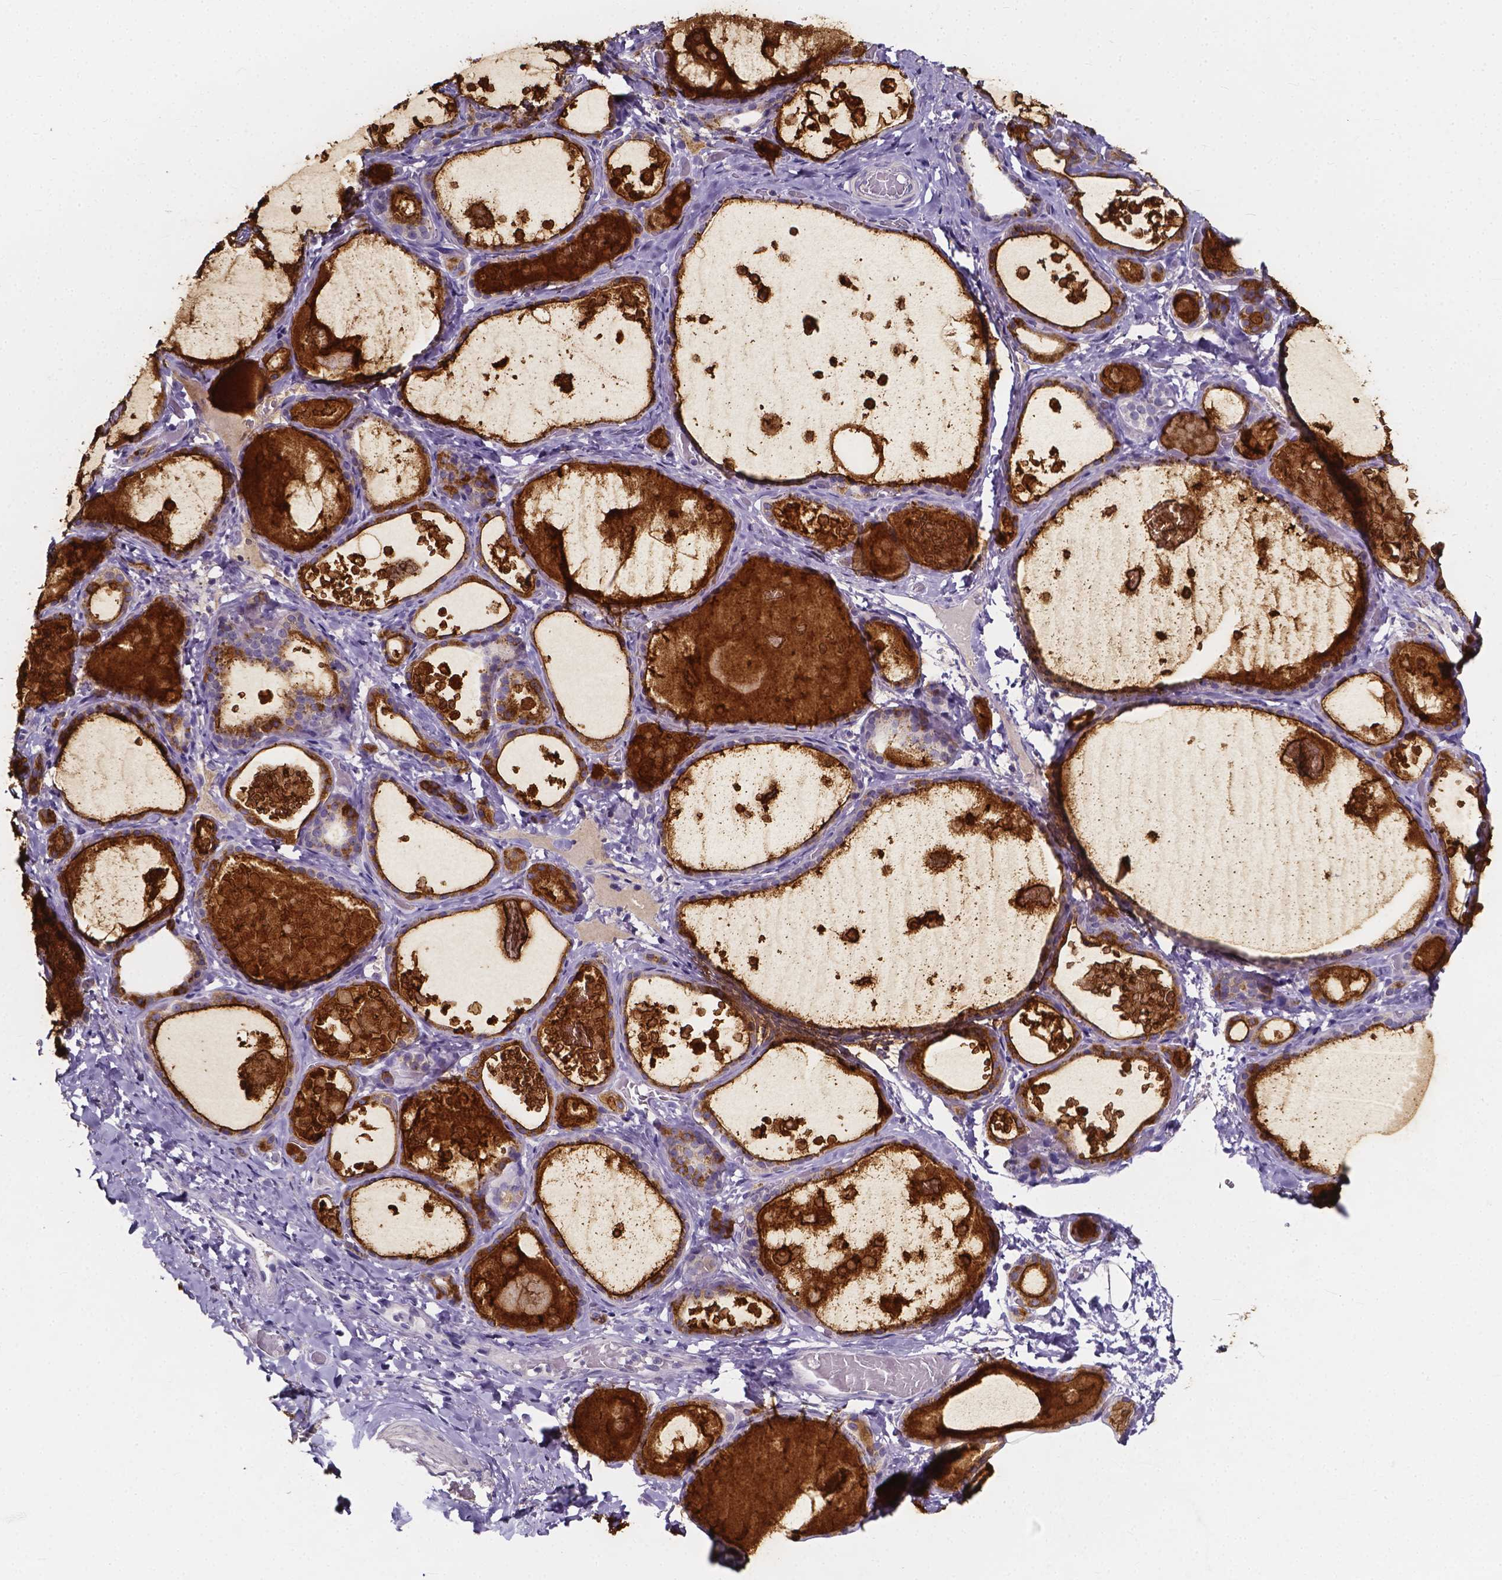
{"staining": {"intensity": "strong", "quantity": "25%-75%", "location": "cytoplasmic/membranous"}, "tissue": "thyroid gland", "cell_type": "Glandular cells", "image_type": "normal", "snomed": [{"axis": "morphology", "description": "Normal tissue, NOS"}, {"axis": "topography", "description": "Thyroid gland"}], "caption": "A micrograph of thyroid gland stained for a protein shows strong cytoplasmic/membranous brown staining in glandular cells. (IHC, brightfield microscopy, high magnification).", "gene": "SPOCD1", "patient": {"sex": "female", "age": 56}}